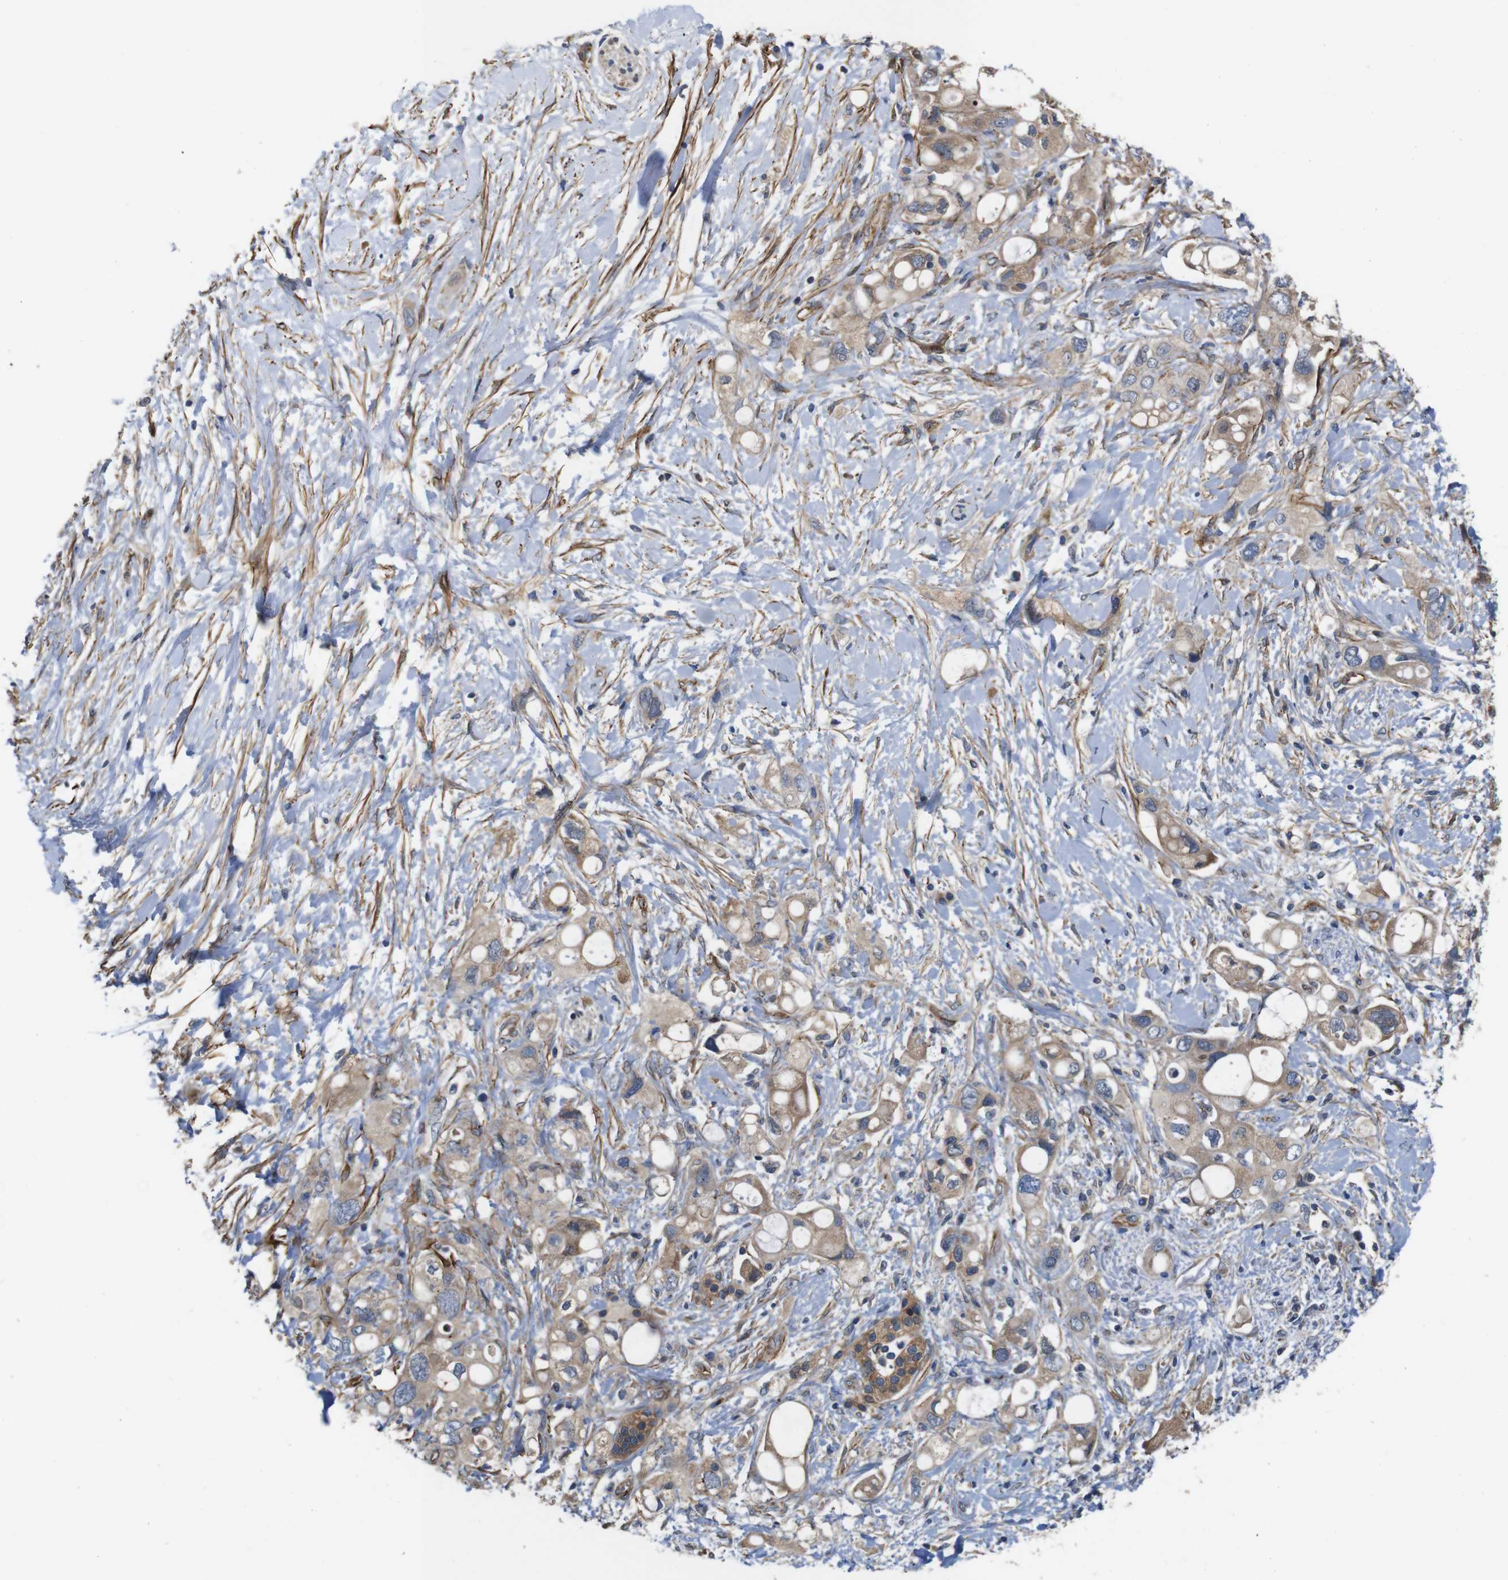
{"staining": {"intensity": "weak", "quantity": ">75%", "location": "cytoplasmic/membranous"}, "tissue": "pancreatic cancer", "cell_type": "Tumor cells", "image_type": "cancer", "snomed": [{"axis": "morphology", "description": "Adenocarcinoma, NOS"}, {"axis": "topography", "description": "Pancreas"}], "caption": "The micrograph shows a brown stain indicating the presence of a protein in the cytoplasmic/membranous of tumor cells in pancreatic adenocarcinoma.", "gene": "GGT7", "patient": {"sex": "female", "age": 56}}